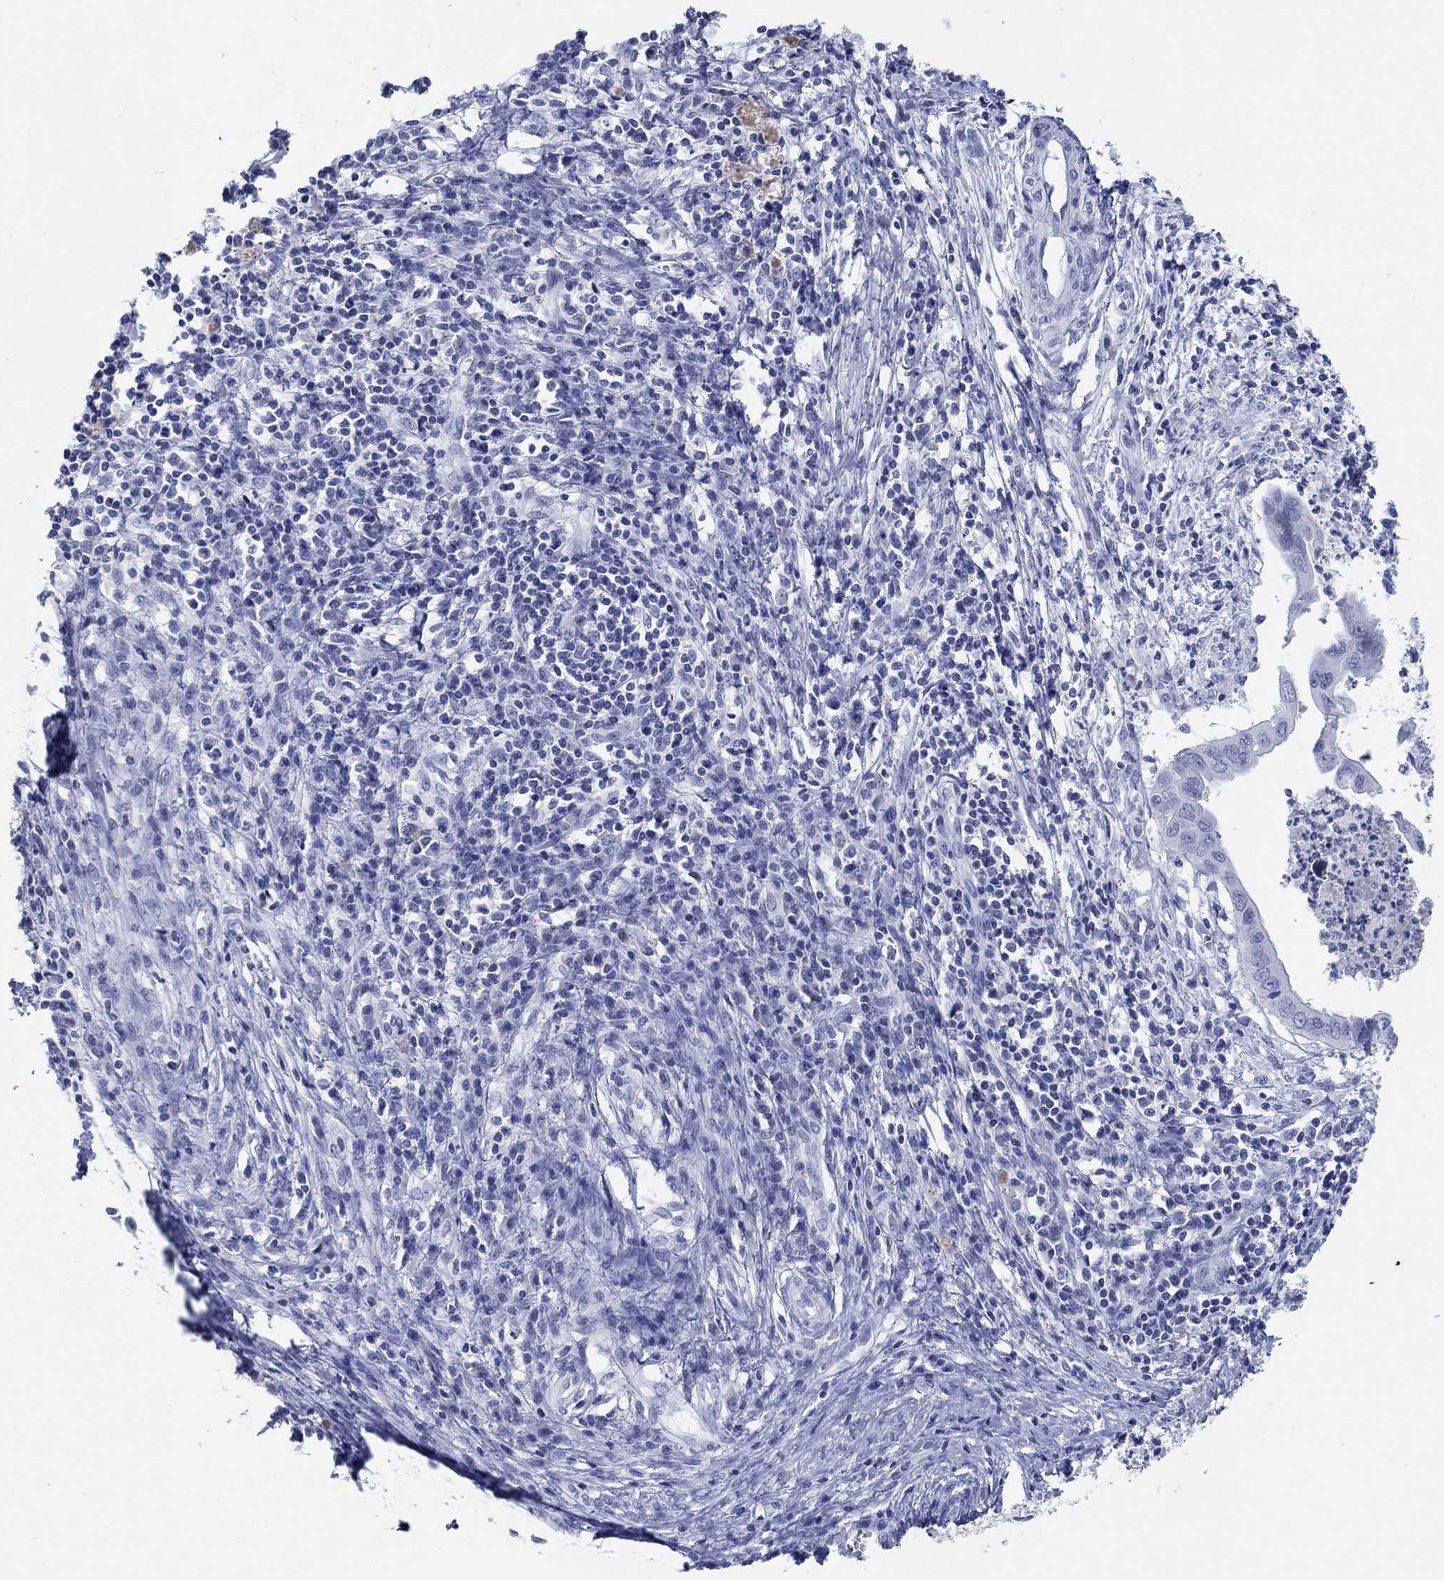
{"staining": {"intensity": "negative", "quantity": "none", "location": "none"}, "tissue": "cervical cancer", "cell_type": "Tumor cells", "image_type": "cancer", "snomed": [{"axis": "morphology", "description": "Adenocarcinoma, NOS"}, {"axis": "topography", "description": "Cervix"}], "caption": "Cervical cancer stained for a protein using immunohistochemistry exhibits no staining tumor cells.", "gene": "POU5F1", "patient": {"sex": "female", "age": 42}}